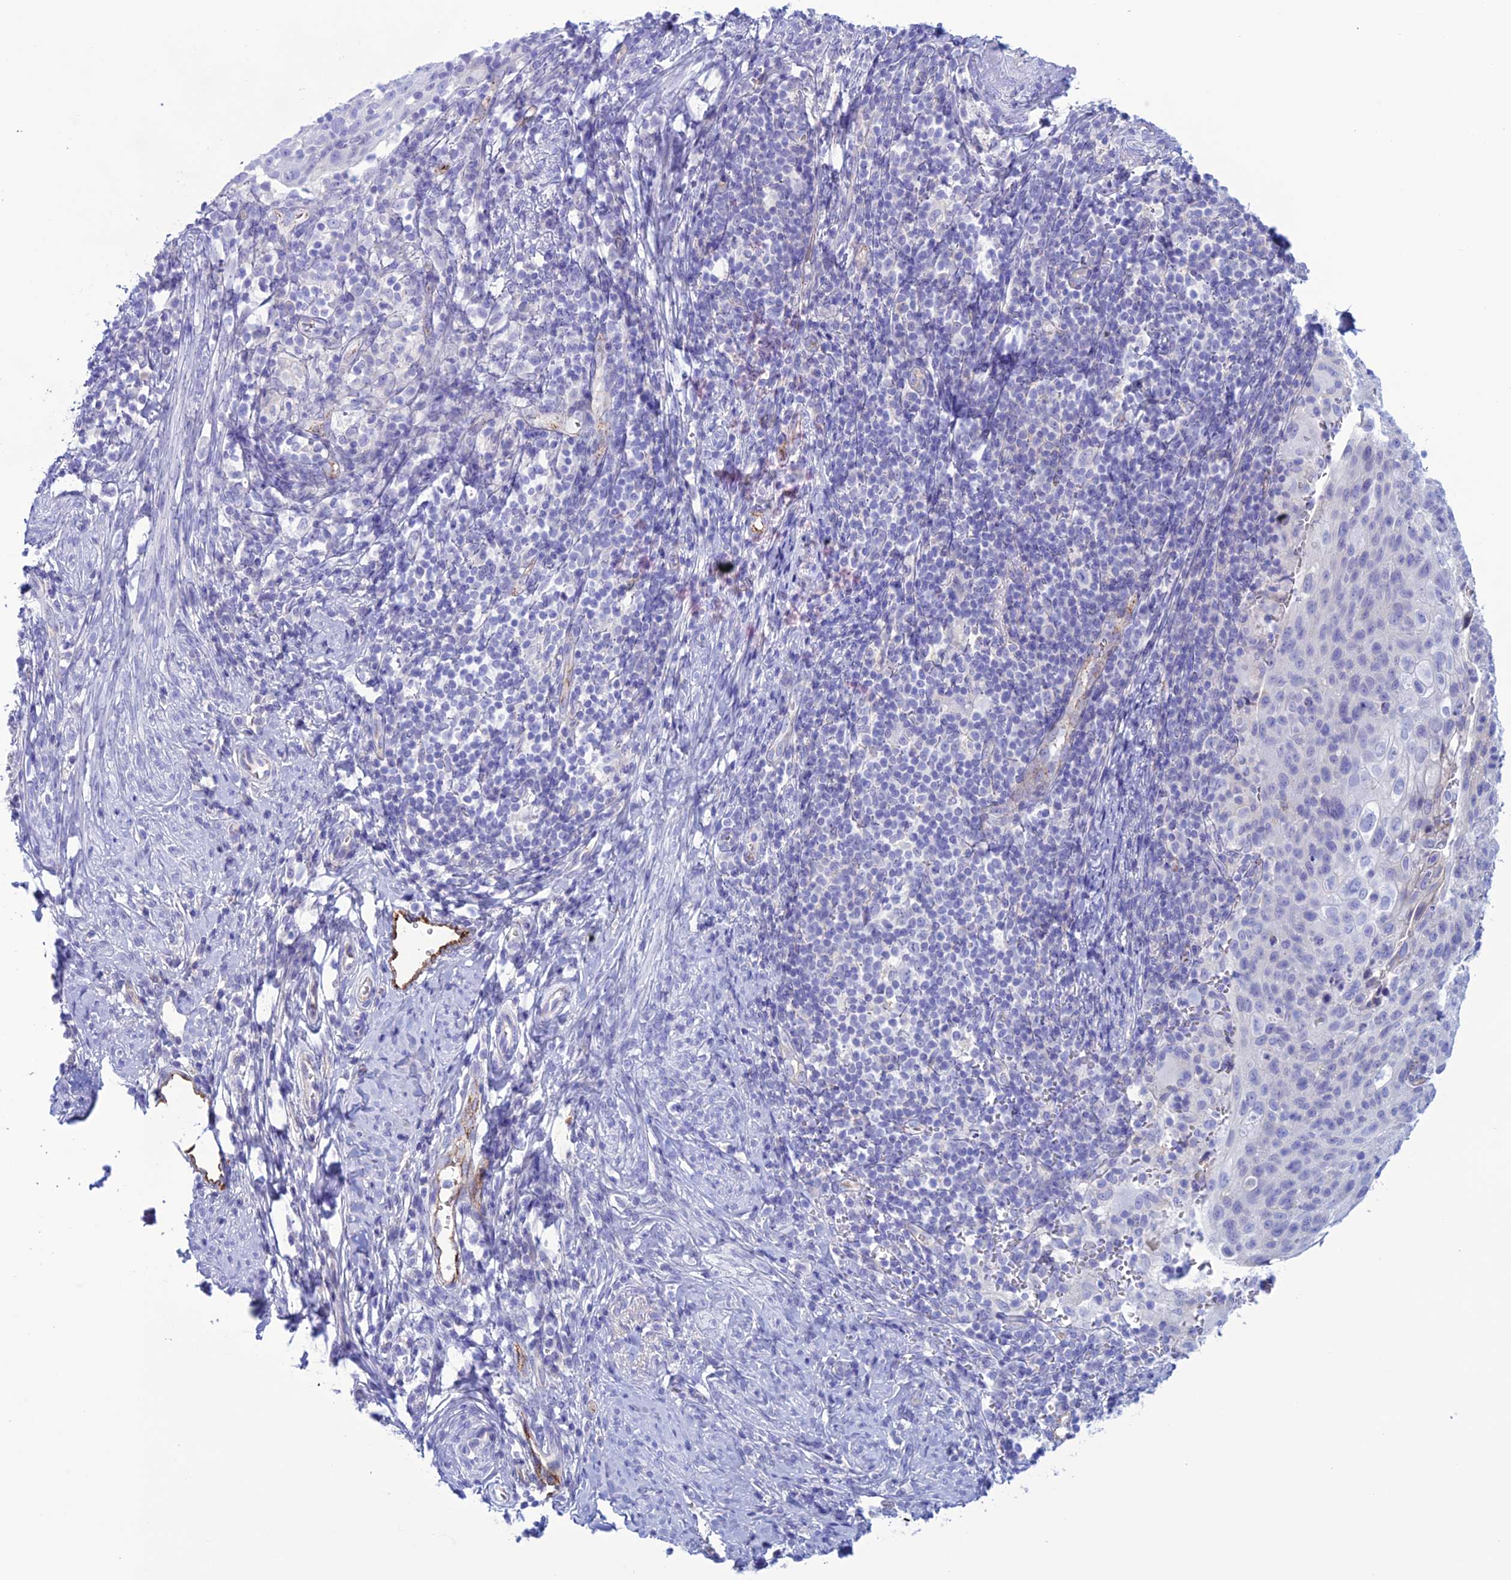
{"staining": {"intensity": "negative", "quantity": "none", "location": "none"}, "tissue": "cervical cancer", "cell_type": "Tumor cells", "image_type": "cancer", "snomed": [{"axis": "morphology", "description": "Squamous cell carcinoma, NOS"}, {"axis": "topography", "description": "Cervix"}], "caption": "A histopathology image of human cervical cancer (squamous cell carcinoma) is negative for staining in tumor cells.", "gene": "CDC42EP5", "patient": {"sex": "female", "age": 70}}